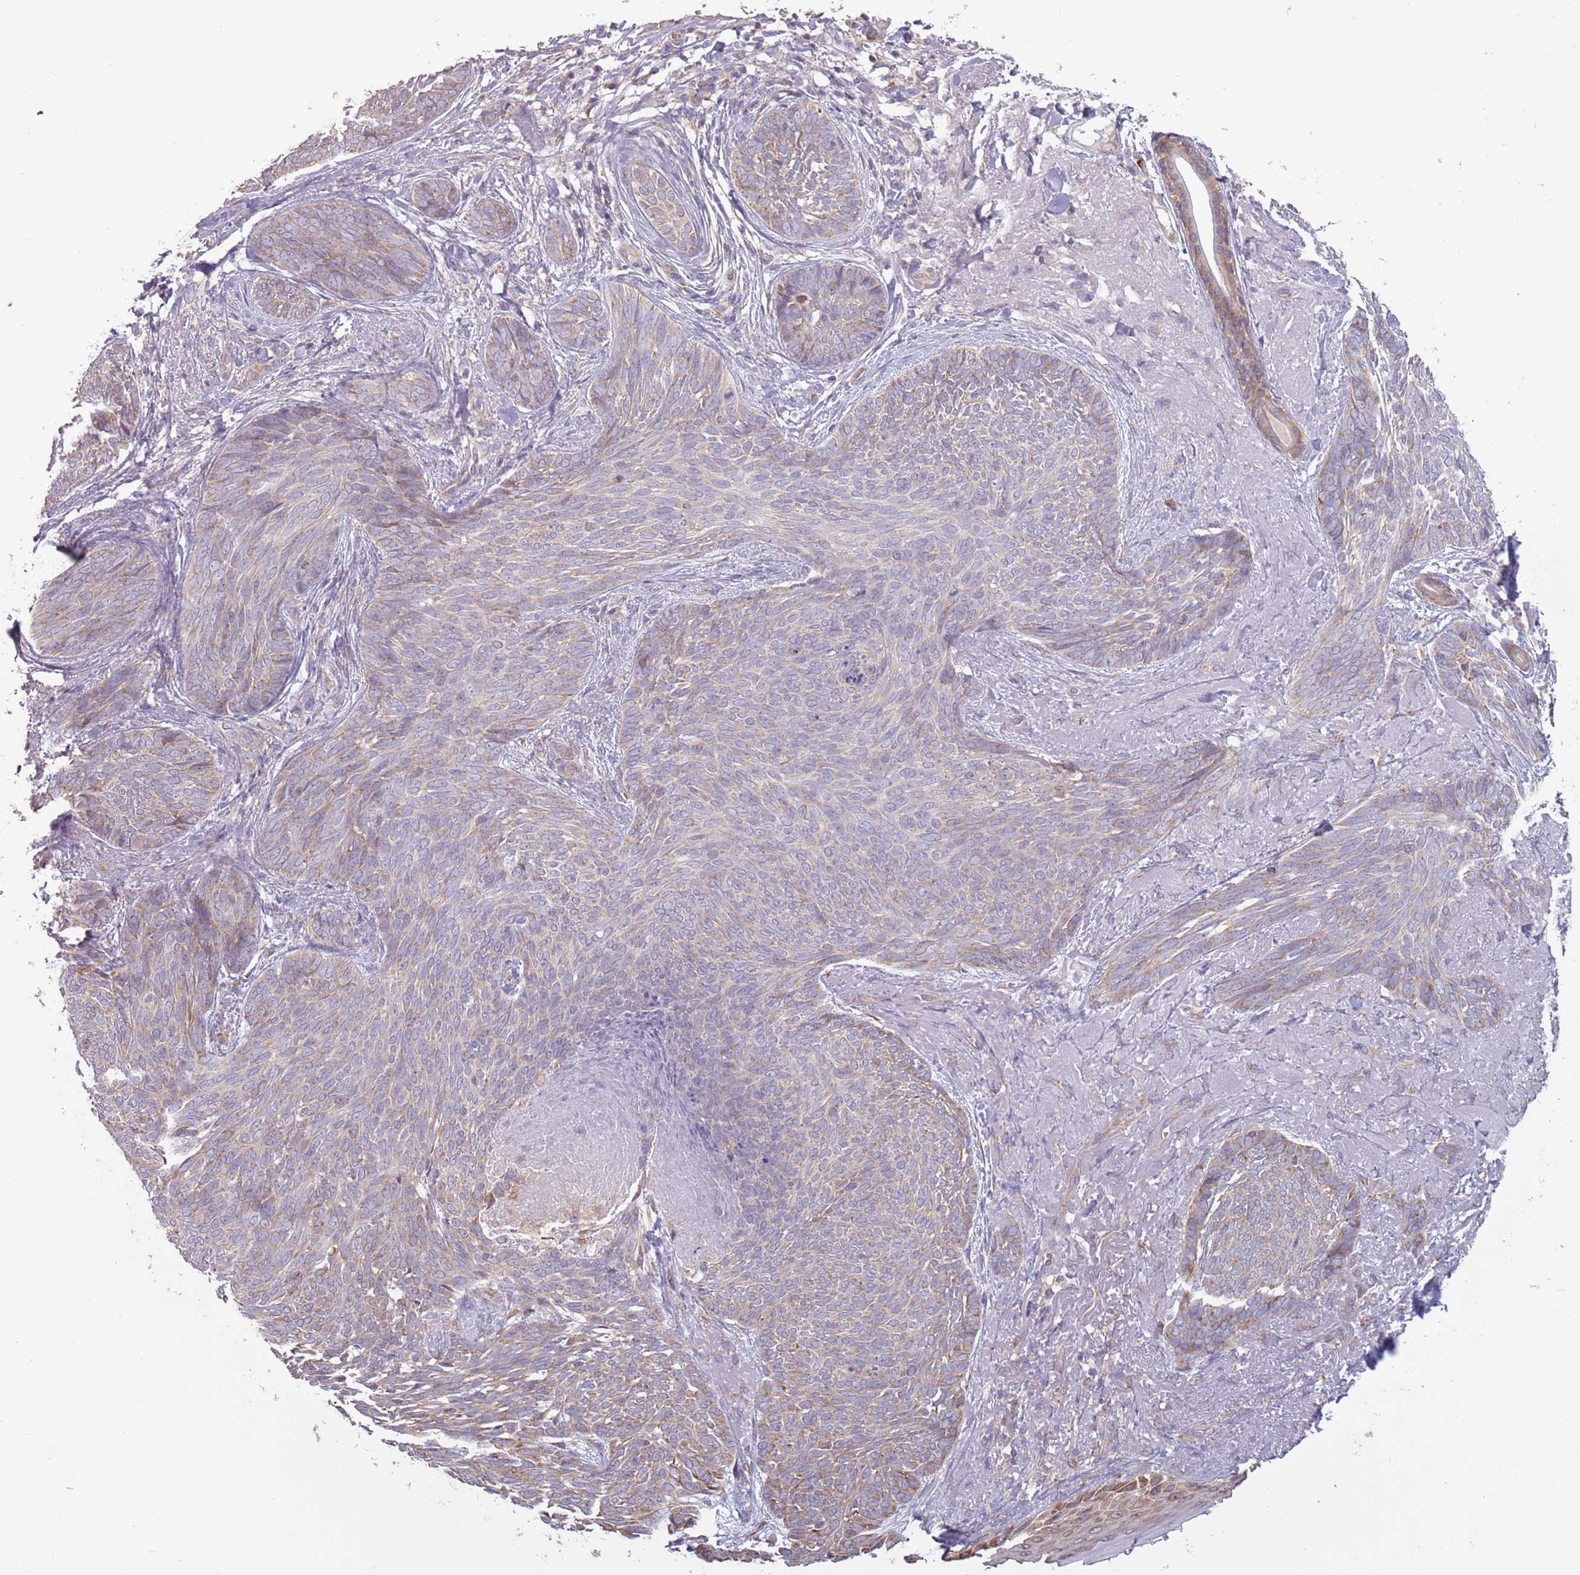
{"staining": {"intensity": "weak", "quantity": "<25%", "location": "cytoplasmic/membranous"}, "tissue": "skin cancer", "cell_type": "Tumor cells", "image_type": "cancer", "snomed": [{"axis": "morphology", "description": "Basal cell carcinoma"}, {"axis": "topography", "description": "Skin"}], "caption": "A micrograph of human basal cell carcinoma (skin) is negative for staining in tumor cells. The staining is performed using DAB (3,3'-diaminobenzidine) brown chromogen with nuclei counter-stained in using hematoxylin.", "gene": "RPL17-C18orf32", "patient": {"sex": "female", "age": 86}}